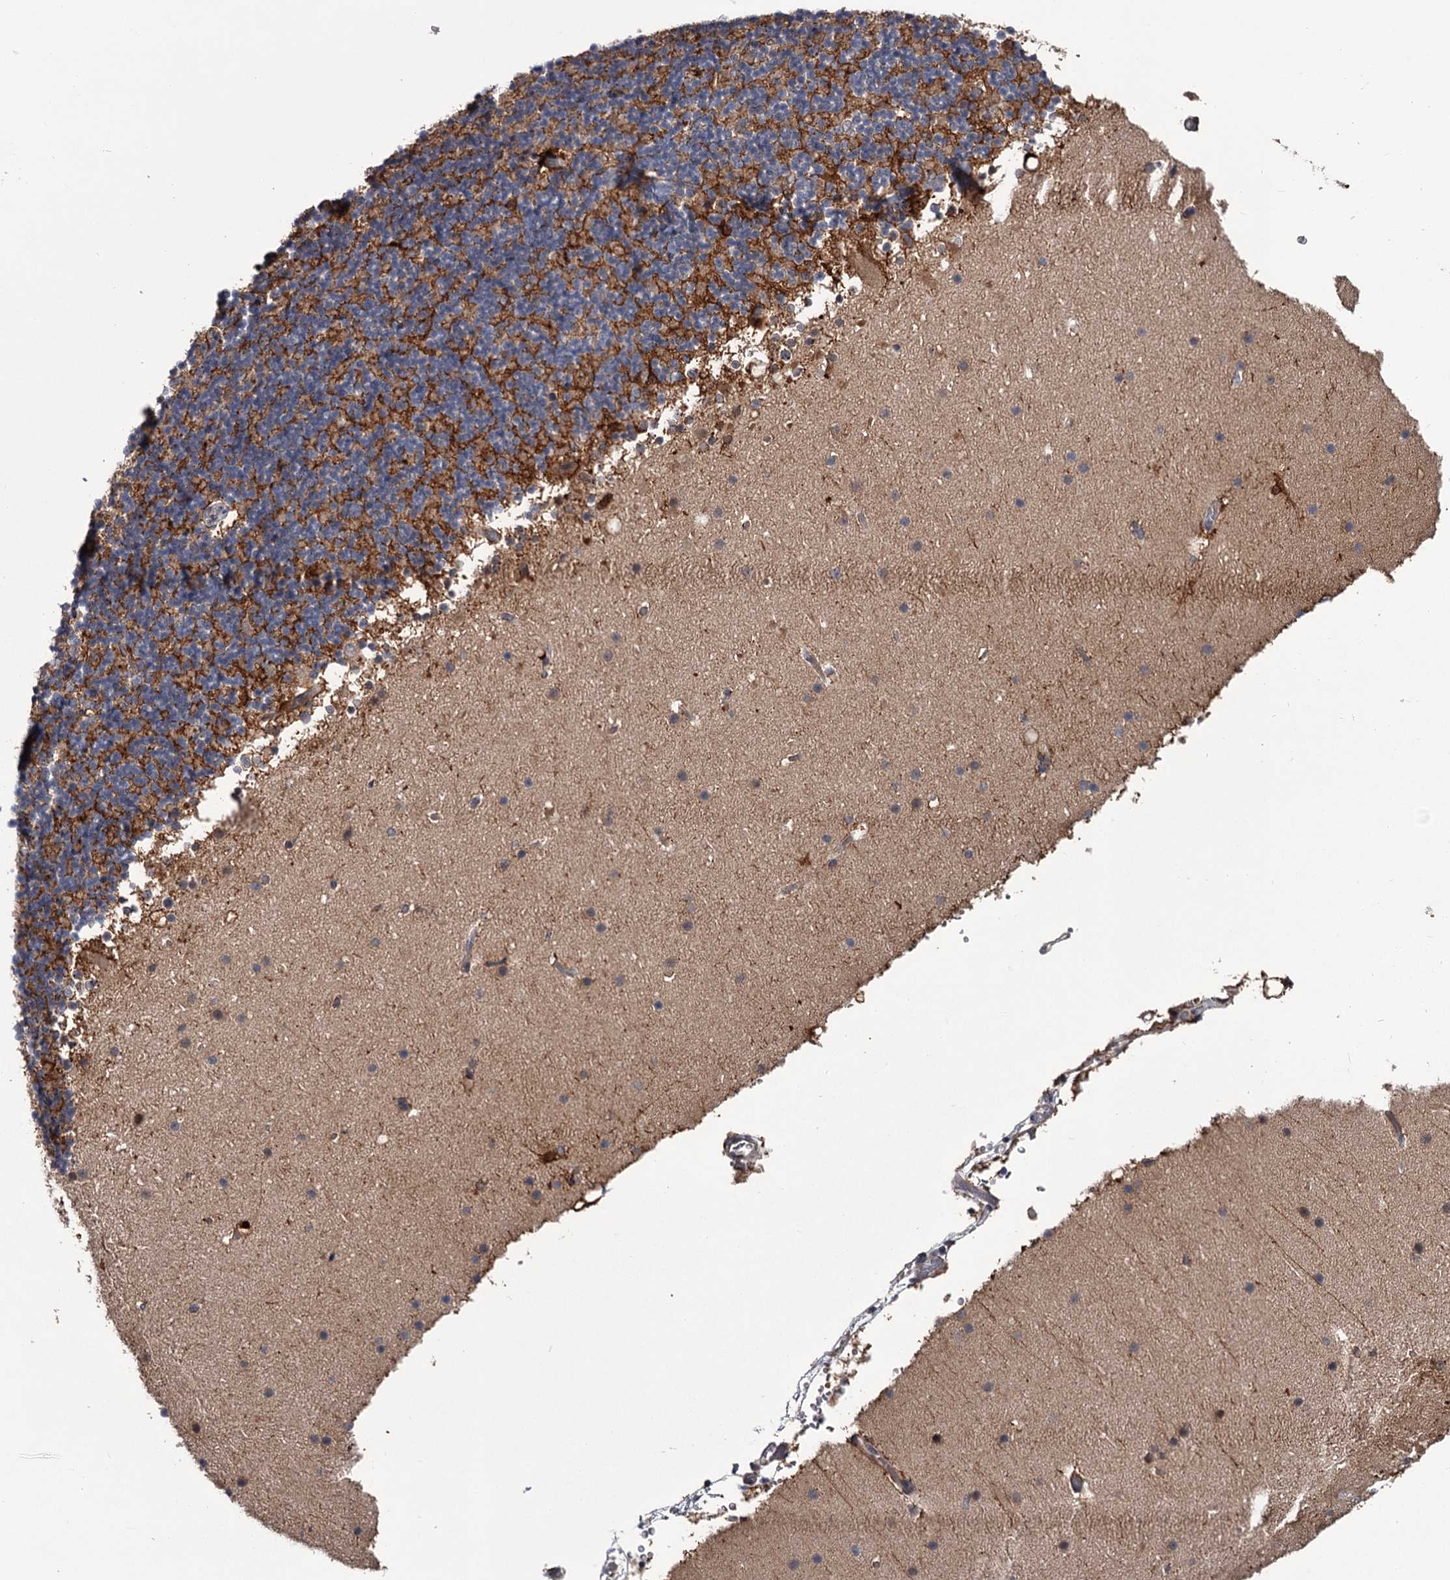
{"staining": {"intensity": "strong", "quantity": "<25%", "location": "cytoplasmic/membranous,nuclear"}, "tissue": "cerebellum", "cell_type": "Cells in granular layer", "image_type": "normal", "snomed": [{"axis": "morphology", "description": "Normal tissue, NOS"}, {"axis": "topography", "description": "Cerebellum"}], "caption": "Normal cerebellum shows strong cytoplasmic/membranous,nuclear expression in approximately <25% of cells in granular layer.", "gene": "DAO", "patient": {"sex": "male", "age": 57}}